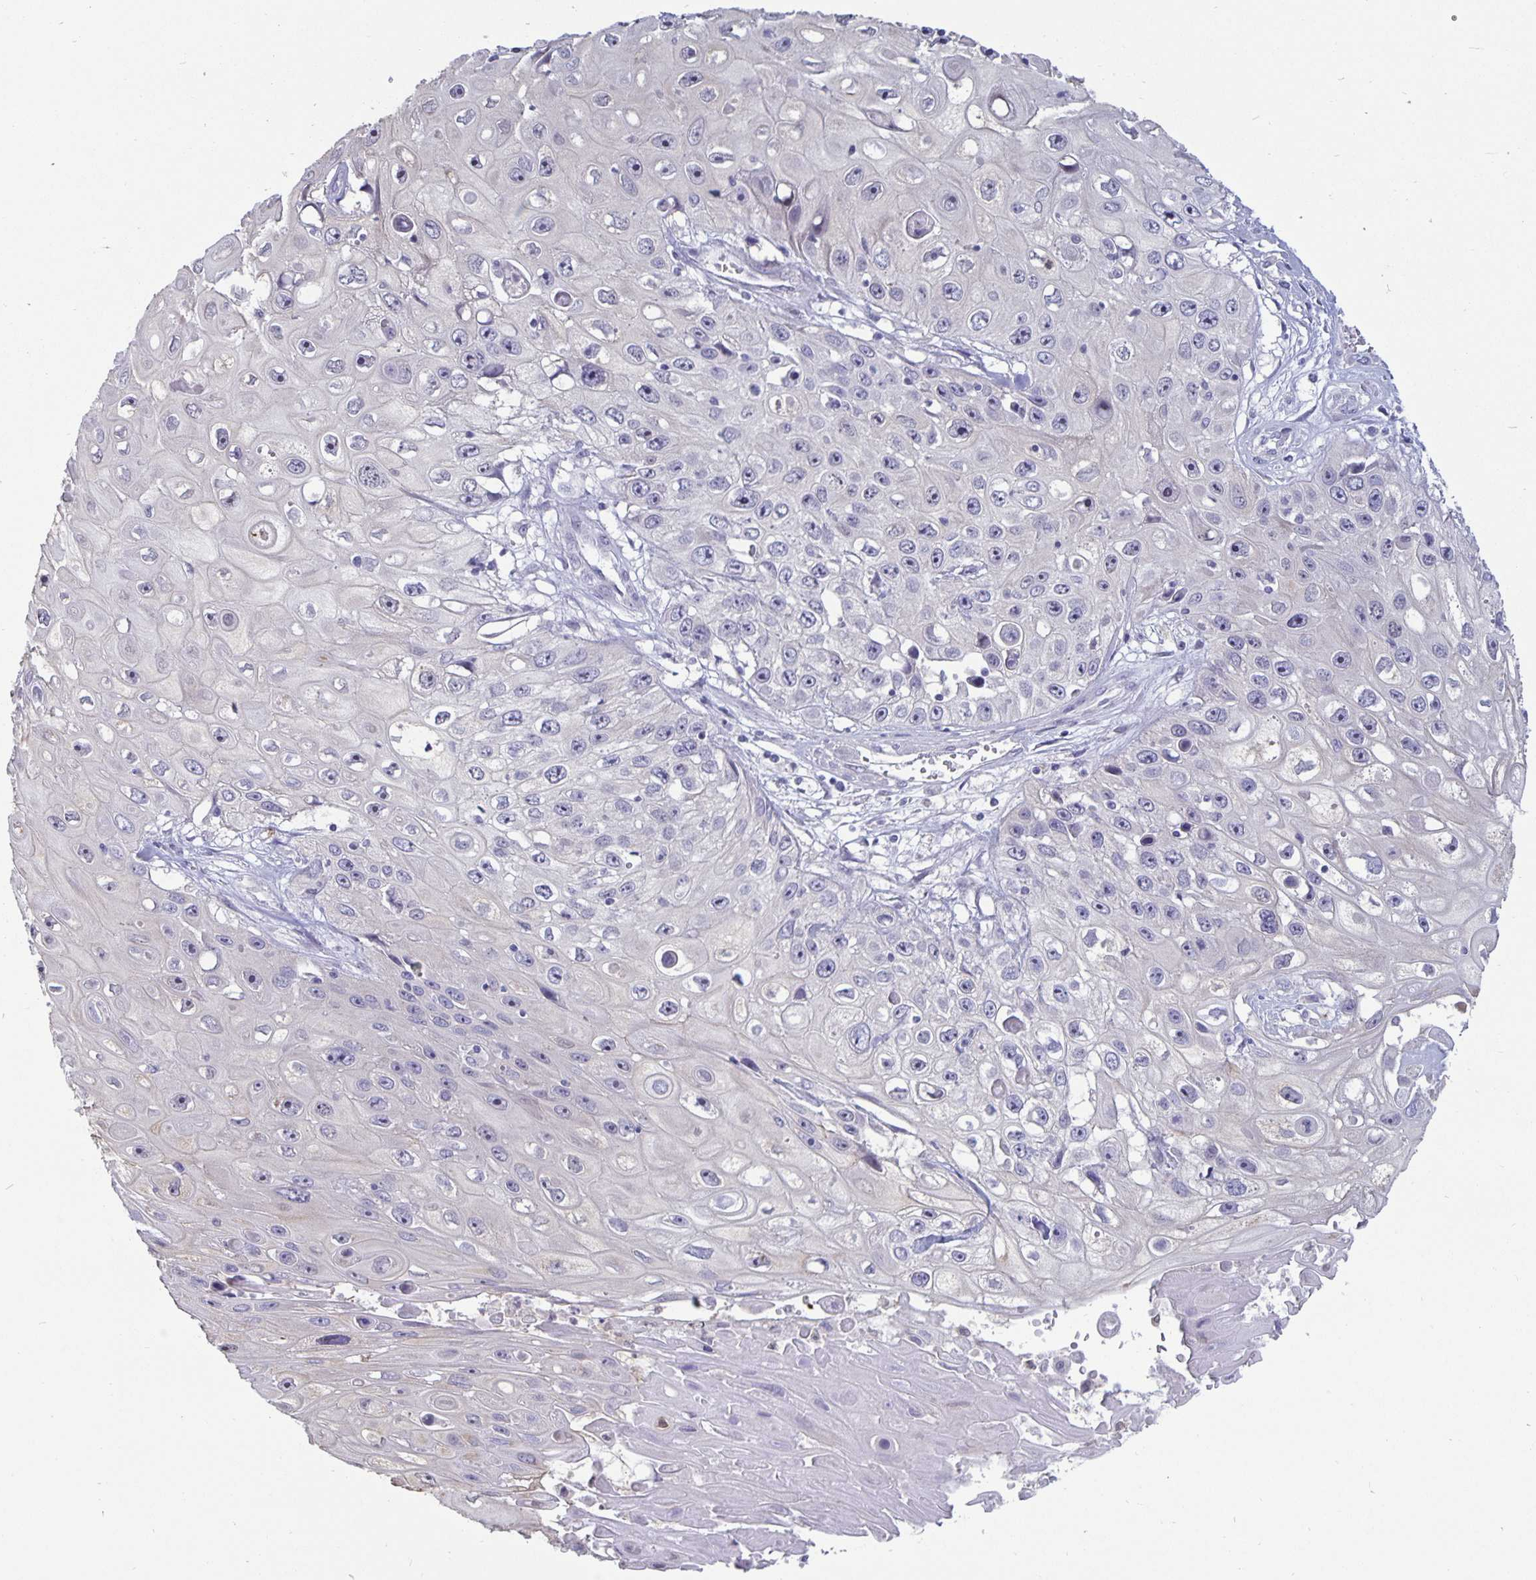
{"staining": {"intensity": "negative", "quantity": "none", "location": "none"}, "tissue": "skin cancer", "cell_type": "Tumor cells", "image_type": "cancer", "snomed": [{"axis": "morphology", "description": "Squamous cell carcinoma, NOS"}, {"axis": "topography", "description": "Skin"}], "caption": "Micrograph shows no significant protein expression in tumor cells of skin cancer.", "gene": "PLCB3", "patient": {"sex": "male", "age": 82}}